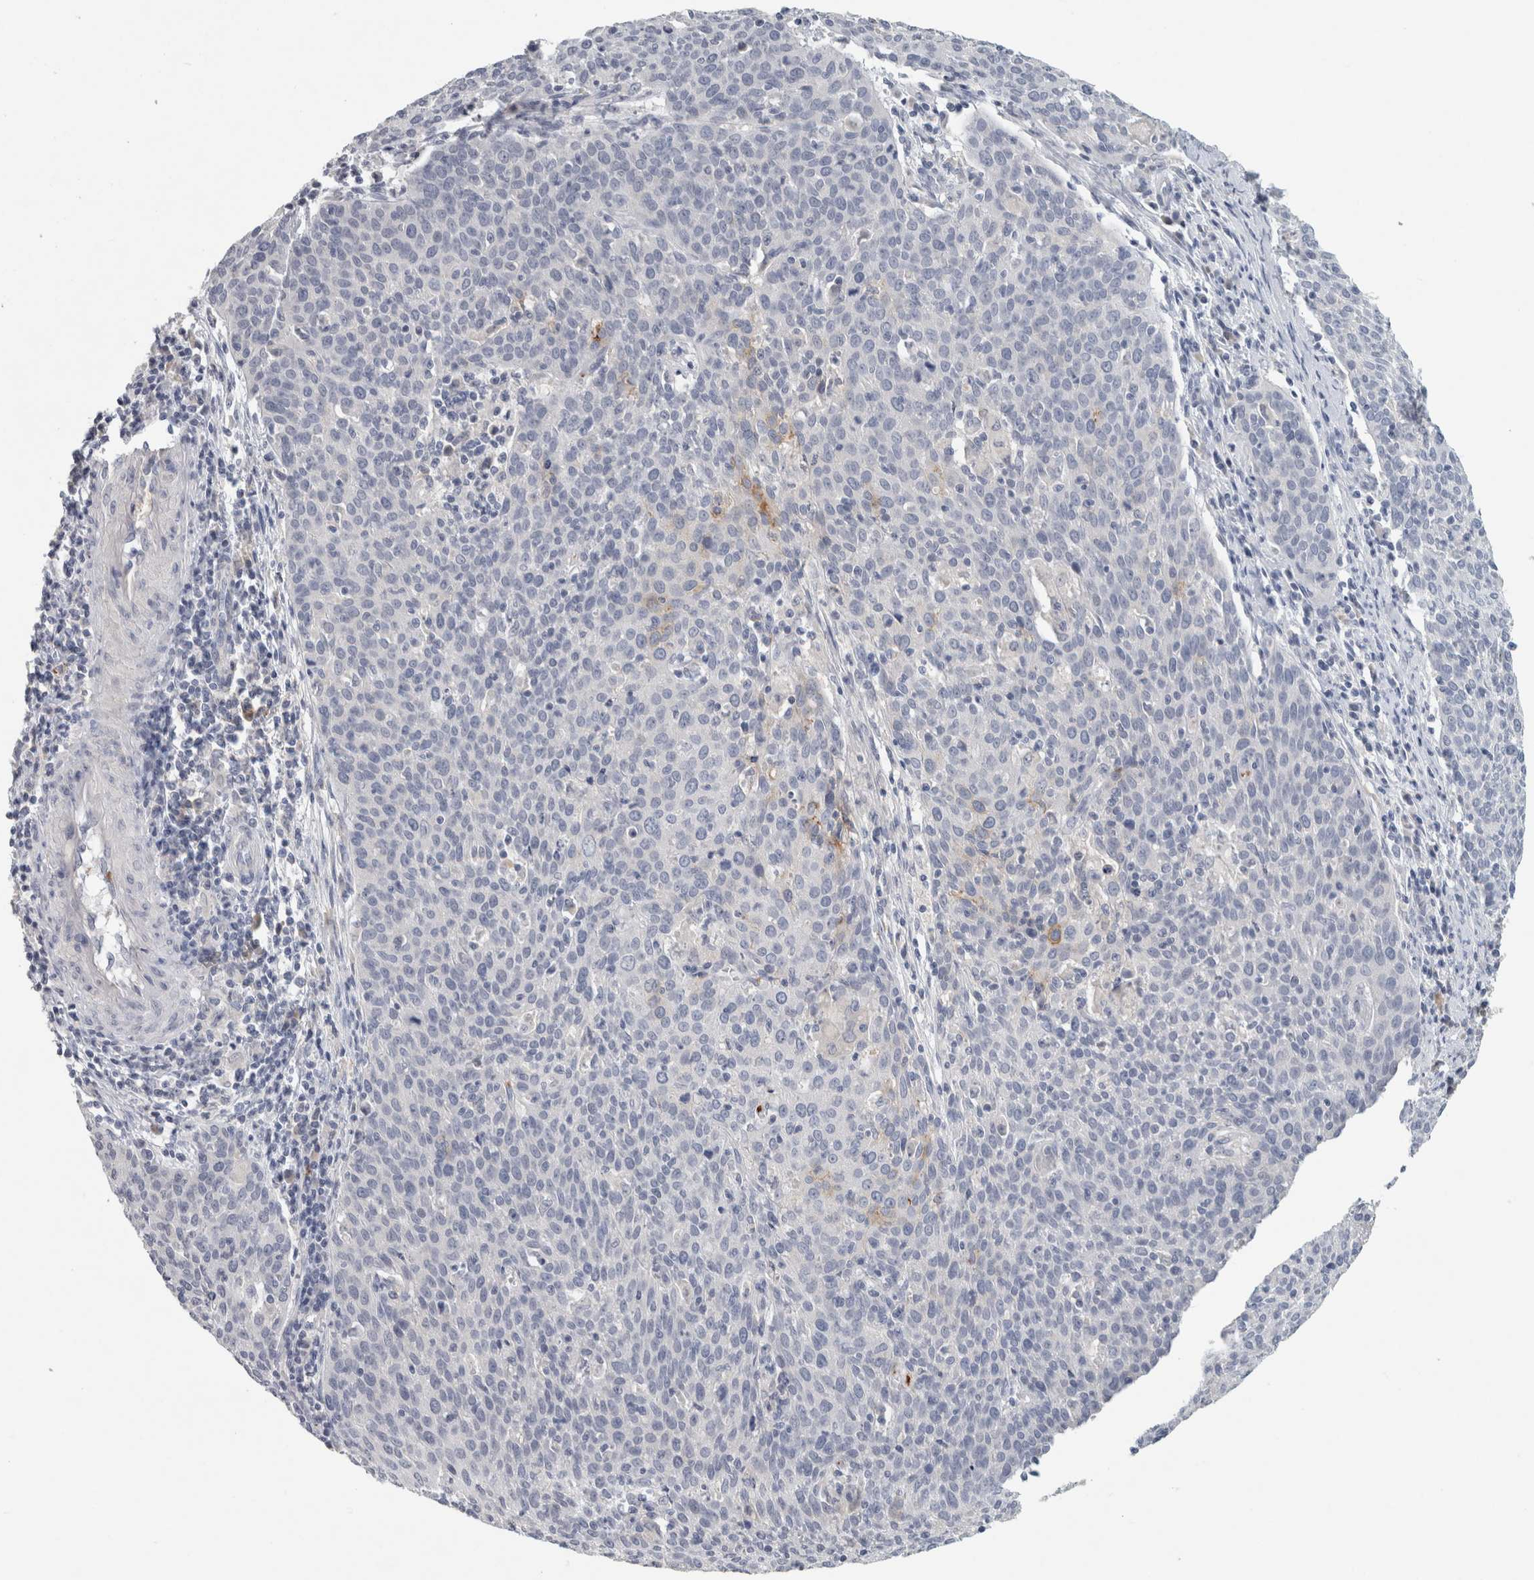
{"staining": {"intensity": "weak", "quantity": "<25%", "location": "cytoplasmic/membranous"}, "tissue": "cervical cancer", "cell_type": "Tumor cells", "image_type": "cancer", "snomed": [{"axis": "morphology", "description": "Squamous cell carcinoma, NOS"}, {"axis": "topography", "description": "Cervix"}], "caption": "High magnification brightfield microscopy of cervical squamous cell carcinoma stained with DAB (brown) and counterstained with hematoxylin (blue): tumor cells show no significant staining. The staining was performed using DAB to visualize the protein expression in brown, while the nuclei were stained in blue with hematoxylin (Magnification: 20x).", "gene": "CD36", "patient": {"sex": "female", "age": 38}}